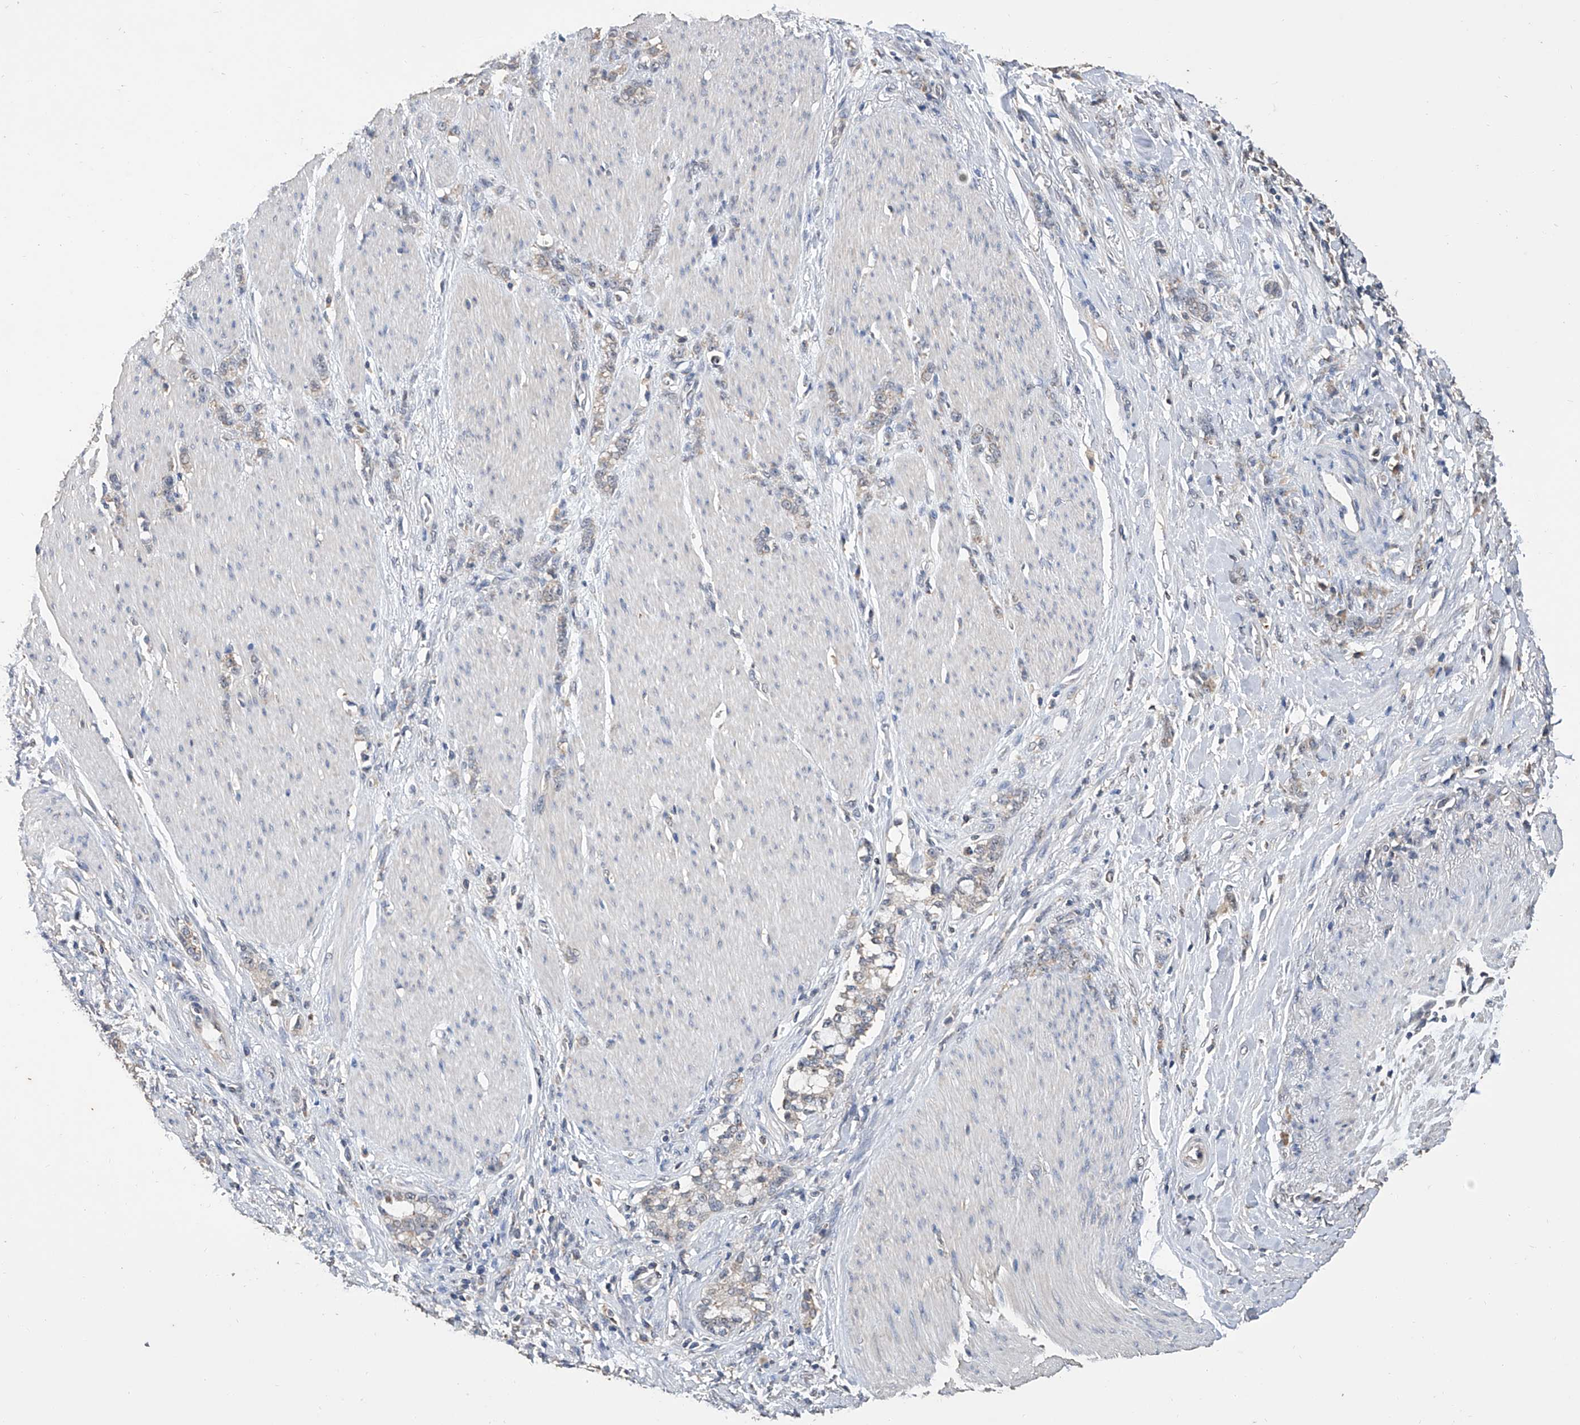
{"staining": {"intensity": "negative", "quantity": "none", "location": "none"}, "tissue": "stomach cancer", "cell_type": "Tumor cells", "image_type": "cancer", "snomed": [{"axis": "morphology", "description": "Adenocarcinoma, NOS"}, {"axis": "topography", "description": "Stomach, lower"}], "caption": "Immunohistochemistry of stomach cancer (adenocarcinoma) displays no positivity in tumor cells.", "gene": "GPT", "patient": {"sex": "male", "age": 88}}